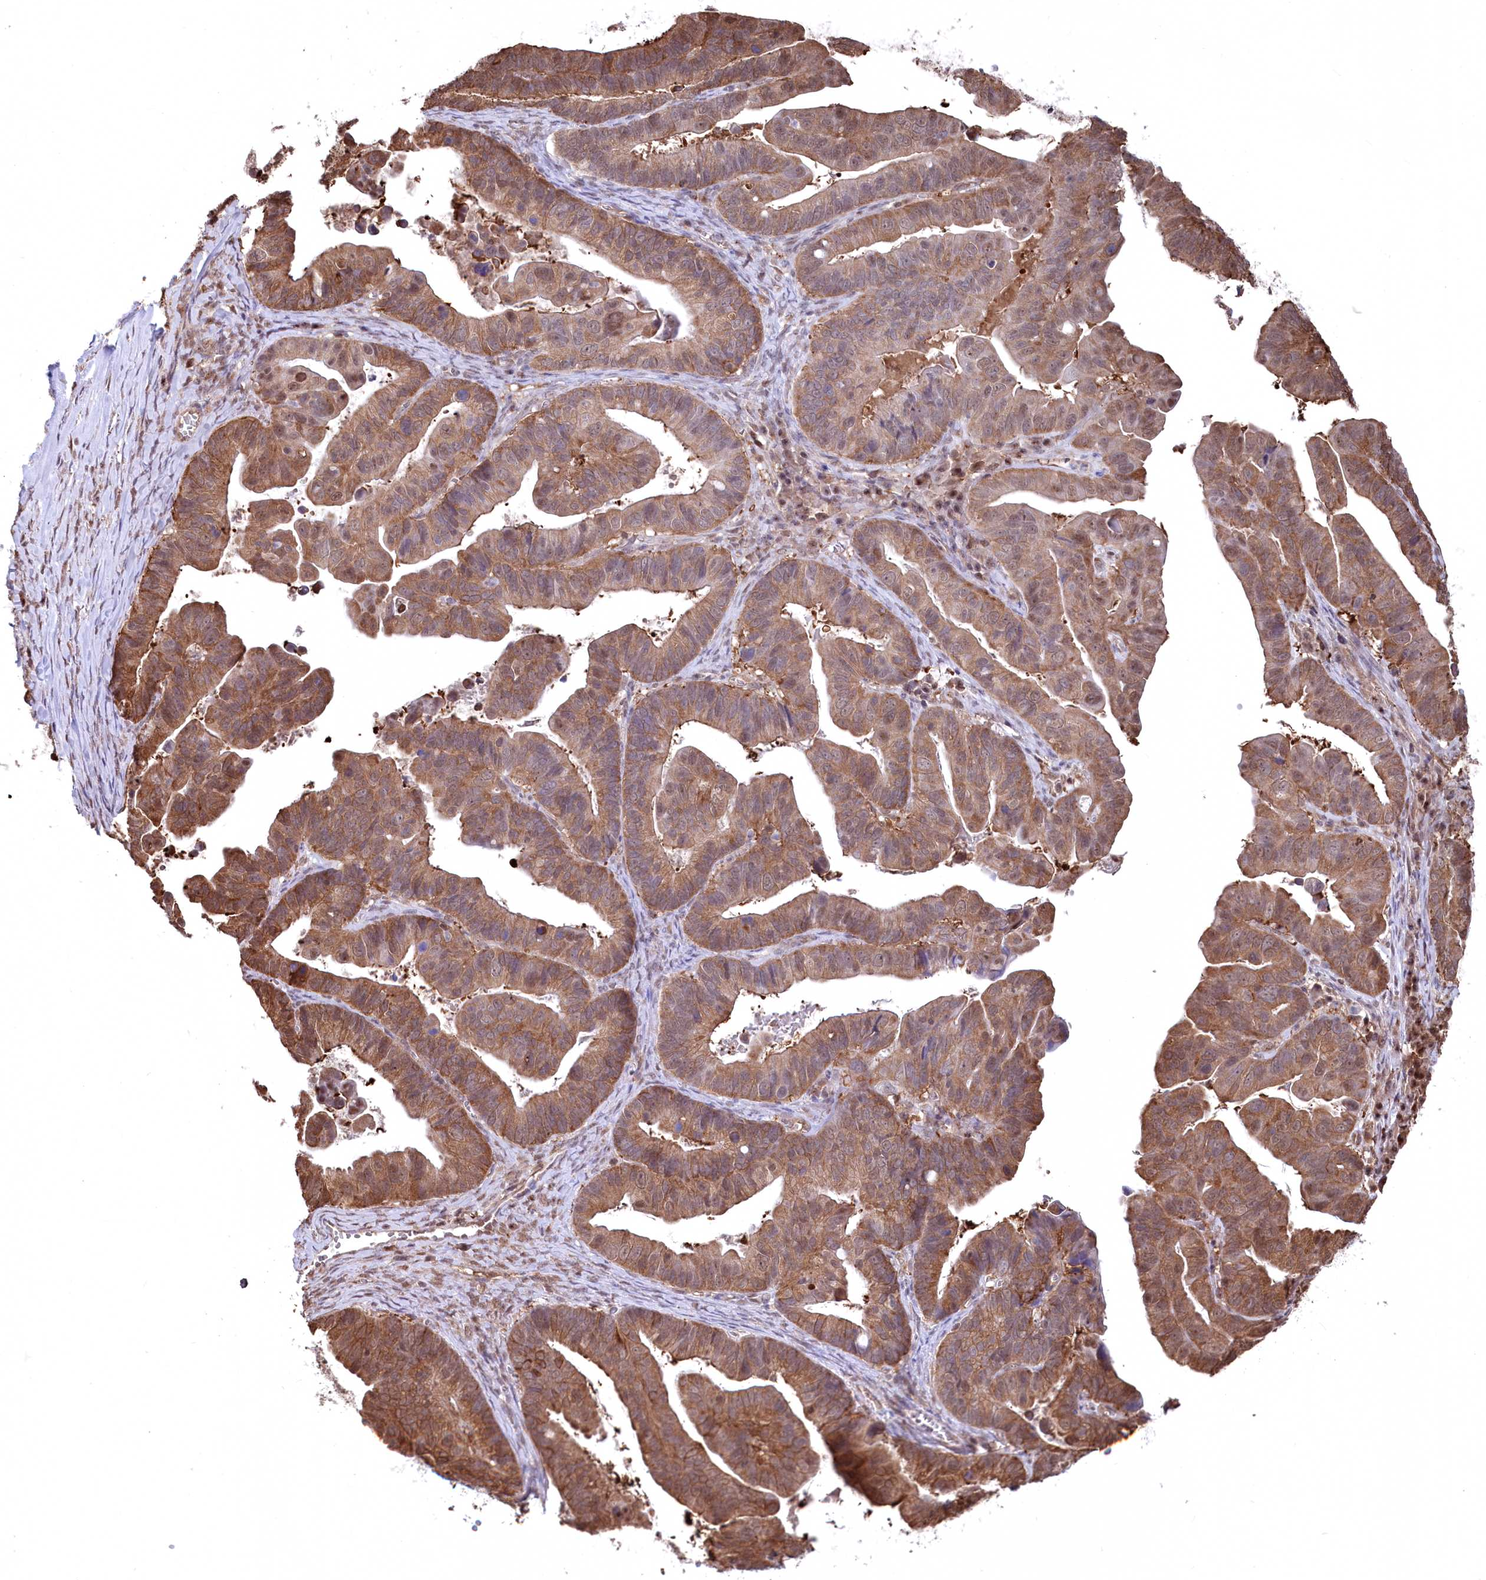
{"staining": {"intensity": "moderate", "quantity": ">75%", "location": "cytoplasmic/membranous"}, "tissue": "ovarian cancer", "cell_type": "Tumor cells", "image_type": "cancer", "snomed": [{"axis": "morphology", "description": "Cystadenocarcinoma, serous, NOS"}, {"axis": "topography", "description": "Ovary"}], "caption": "This histopathology image displays immunohistochemistry (IHC) staining of human ovarian cancer (serous cystadenocarcinoma), with medium moderate cytoplasmic/membranous expression in about >75% of tumor cells.", "gene": "PSMA1", "patient": {"sex": "female", "age": 56}}